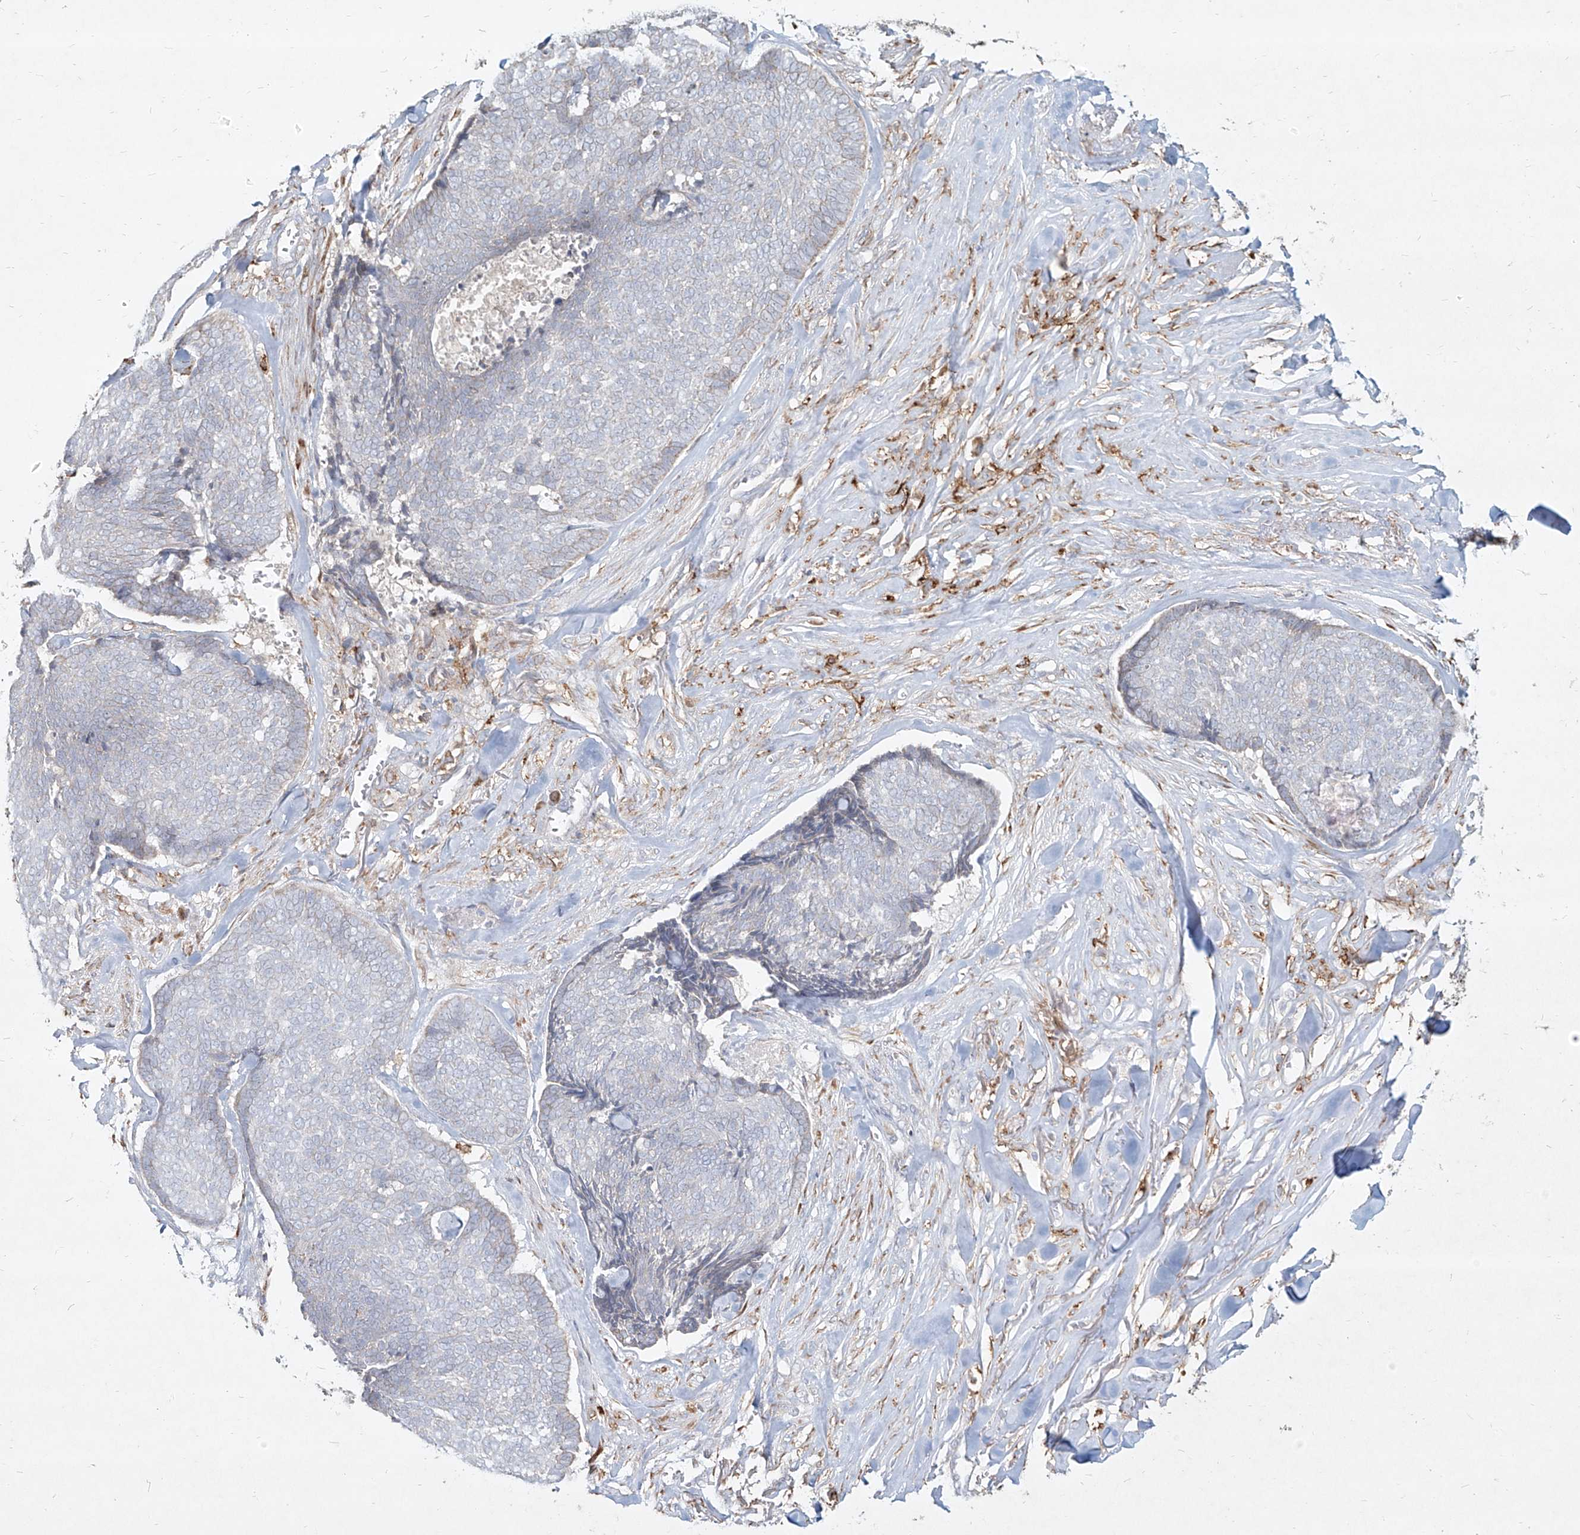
{"staining": {"intensity": "negative", "quantity": "none", "location": "none"}, "tissue": "skin cancer", "cell_type": "Tumor cells", "image_type": "cancer", "snomed": [{"axis": "morphology", "description": "Basal cell carcinoma"}, {"axis": "topography", "description": "Skin"}], "caption": "Immunohistochemistry (IHC) photomicrograph of human basal cell carcinoma (skin) stained for a protein (brown), which displays no staining in tumor cells.", "gene": "CD209", "patient": {"sex": "male", "age": 84}}